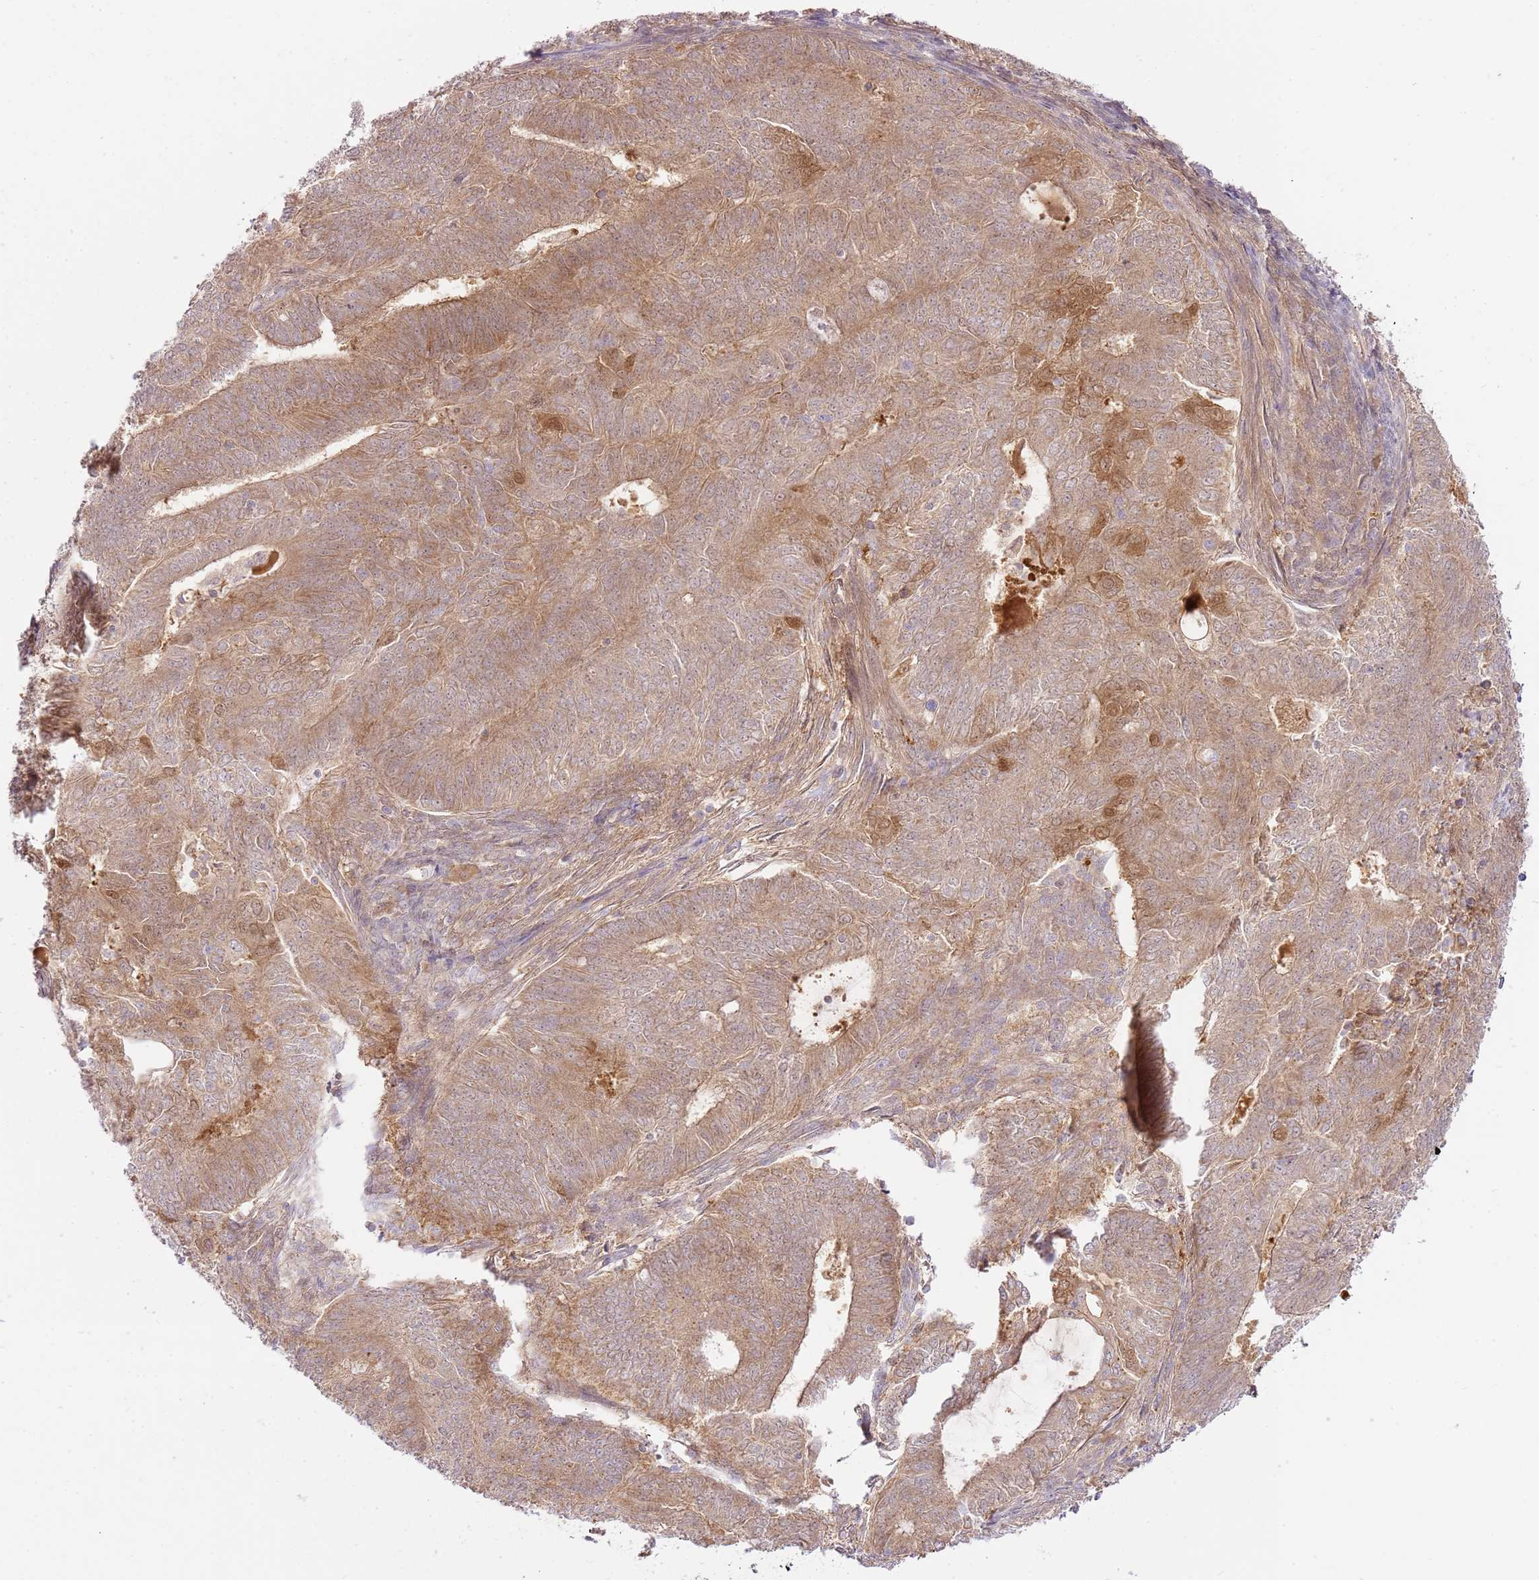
{"staining": {"intensity": "moderate", "quantity": ">75%", "location": "cytoplasmic/membranous"}, "tissue": "endometrial cancer", "cell_type": "Tumor cells", "image_type": "cancer", "snomed": [{"axis": "morphology", "description": "Adenocarcinoma, NOS"}, {"axis": "topography", "description": "Endometrium"}], "caption": "Immunohistochemistry (IHC) micrograph of endometrial cancer stained for a protein (brown), which shows medium levels of moderate cytoplasmic/membranous expression in approximately >75% of tumor cells.", "gene": "C8G", "patient": {"sex": "female", "age": 62}}